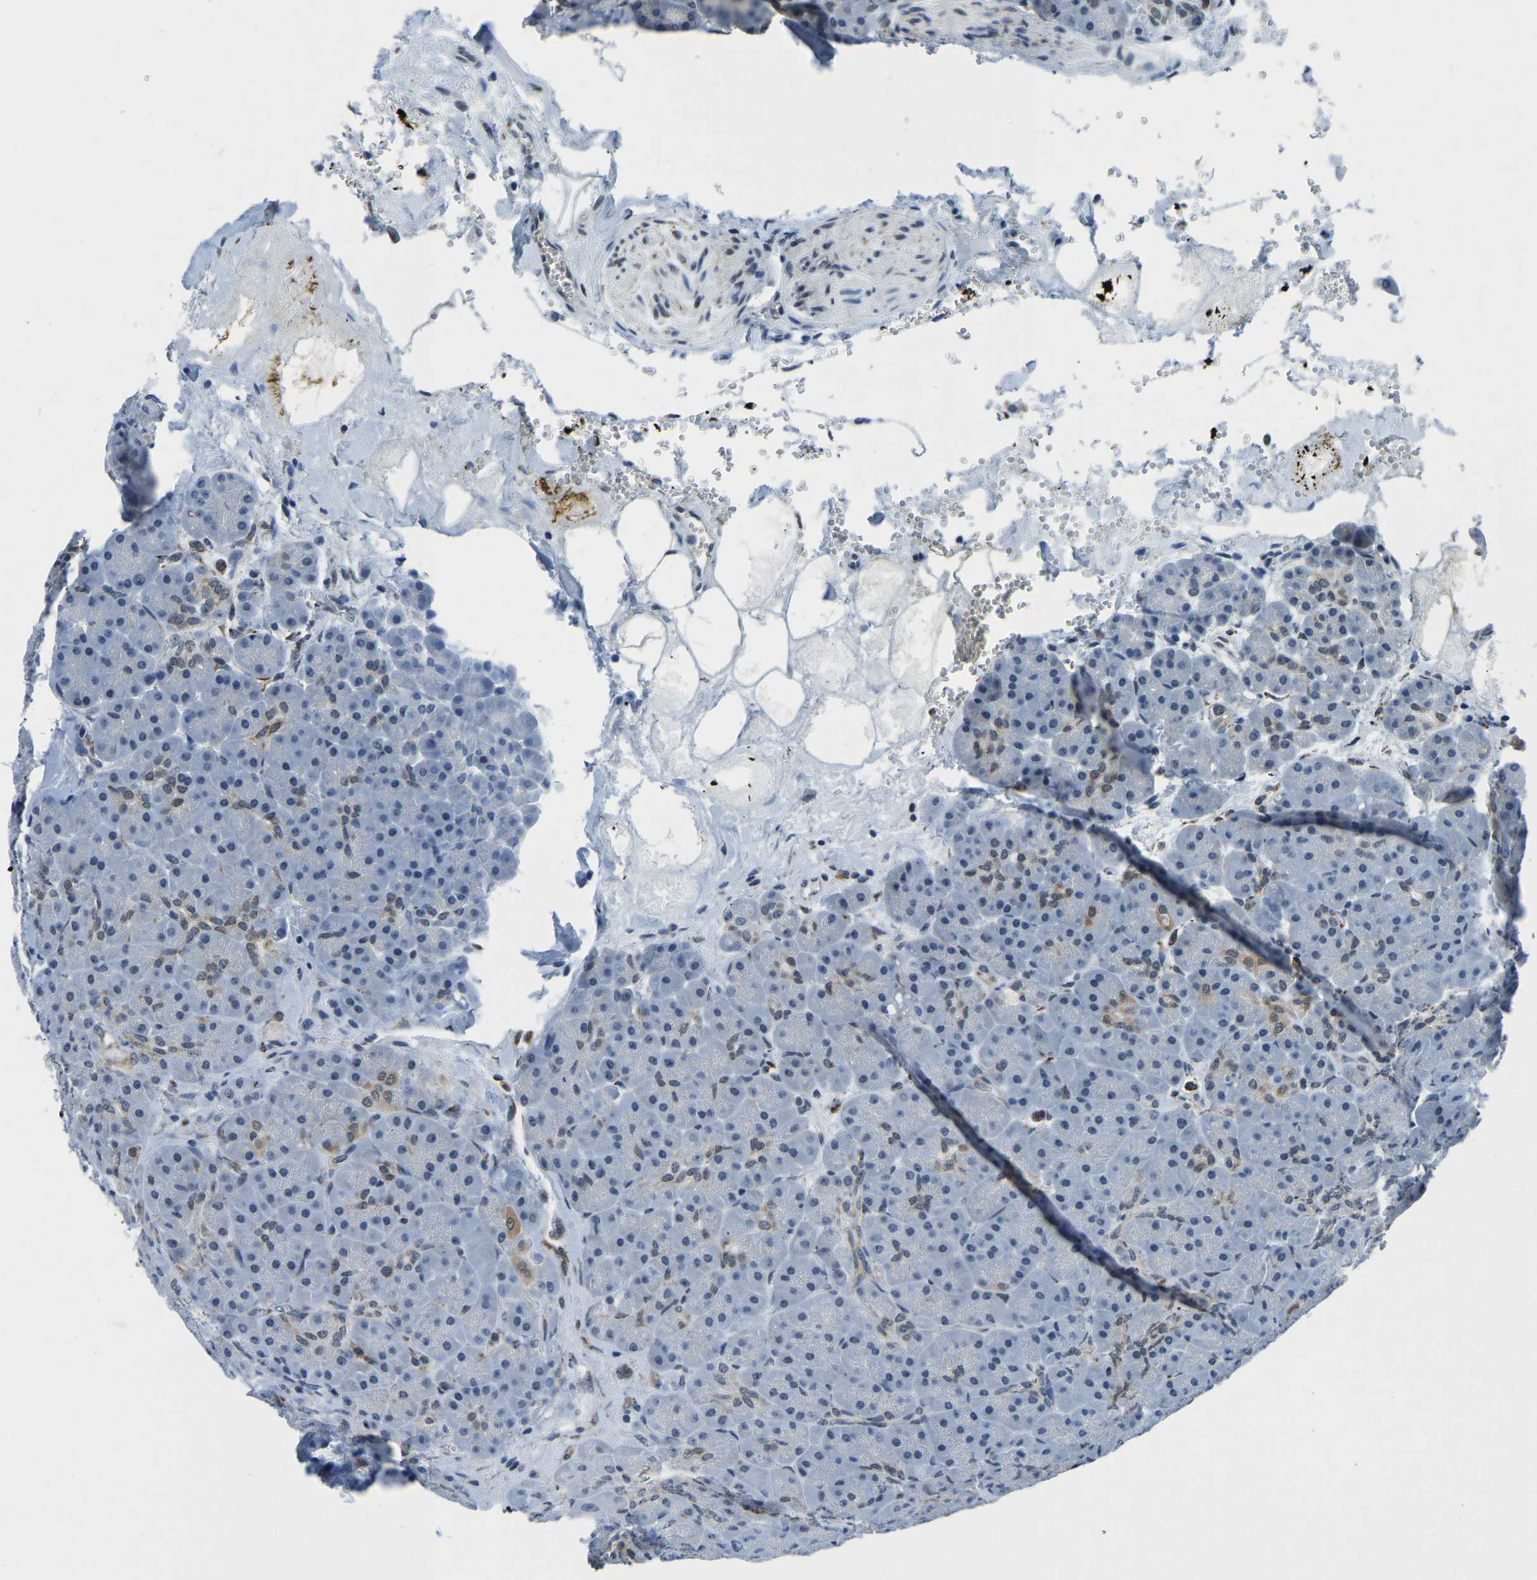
{"staining": {"intensity": "weak", "quantity": "25%-75%", "location": "cytoplasmic/membranous,nuclear"}, "tissue": "pancreas", "cell_type": "Exocrine glandular cells", "image_type": "normal", "snomed": [{"axis": "morphology", "description": "Normal tissue, NOS"}, {"axis": "topography", "description": "Pancreas"}], "caption": "Immunohistochemistry (DAB (3,3'-diaminobenzidine)) staining of normal human pancreas shows weak cytoplasmic/membranous,nuclear protein expression in approximately 25%-75% of exocrine glandular cells. (Brightfield microscopy of DAB IHC at high magnification).", "gene": "BNIP3L", "patient": {"sex": "male", "age": 66}}